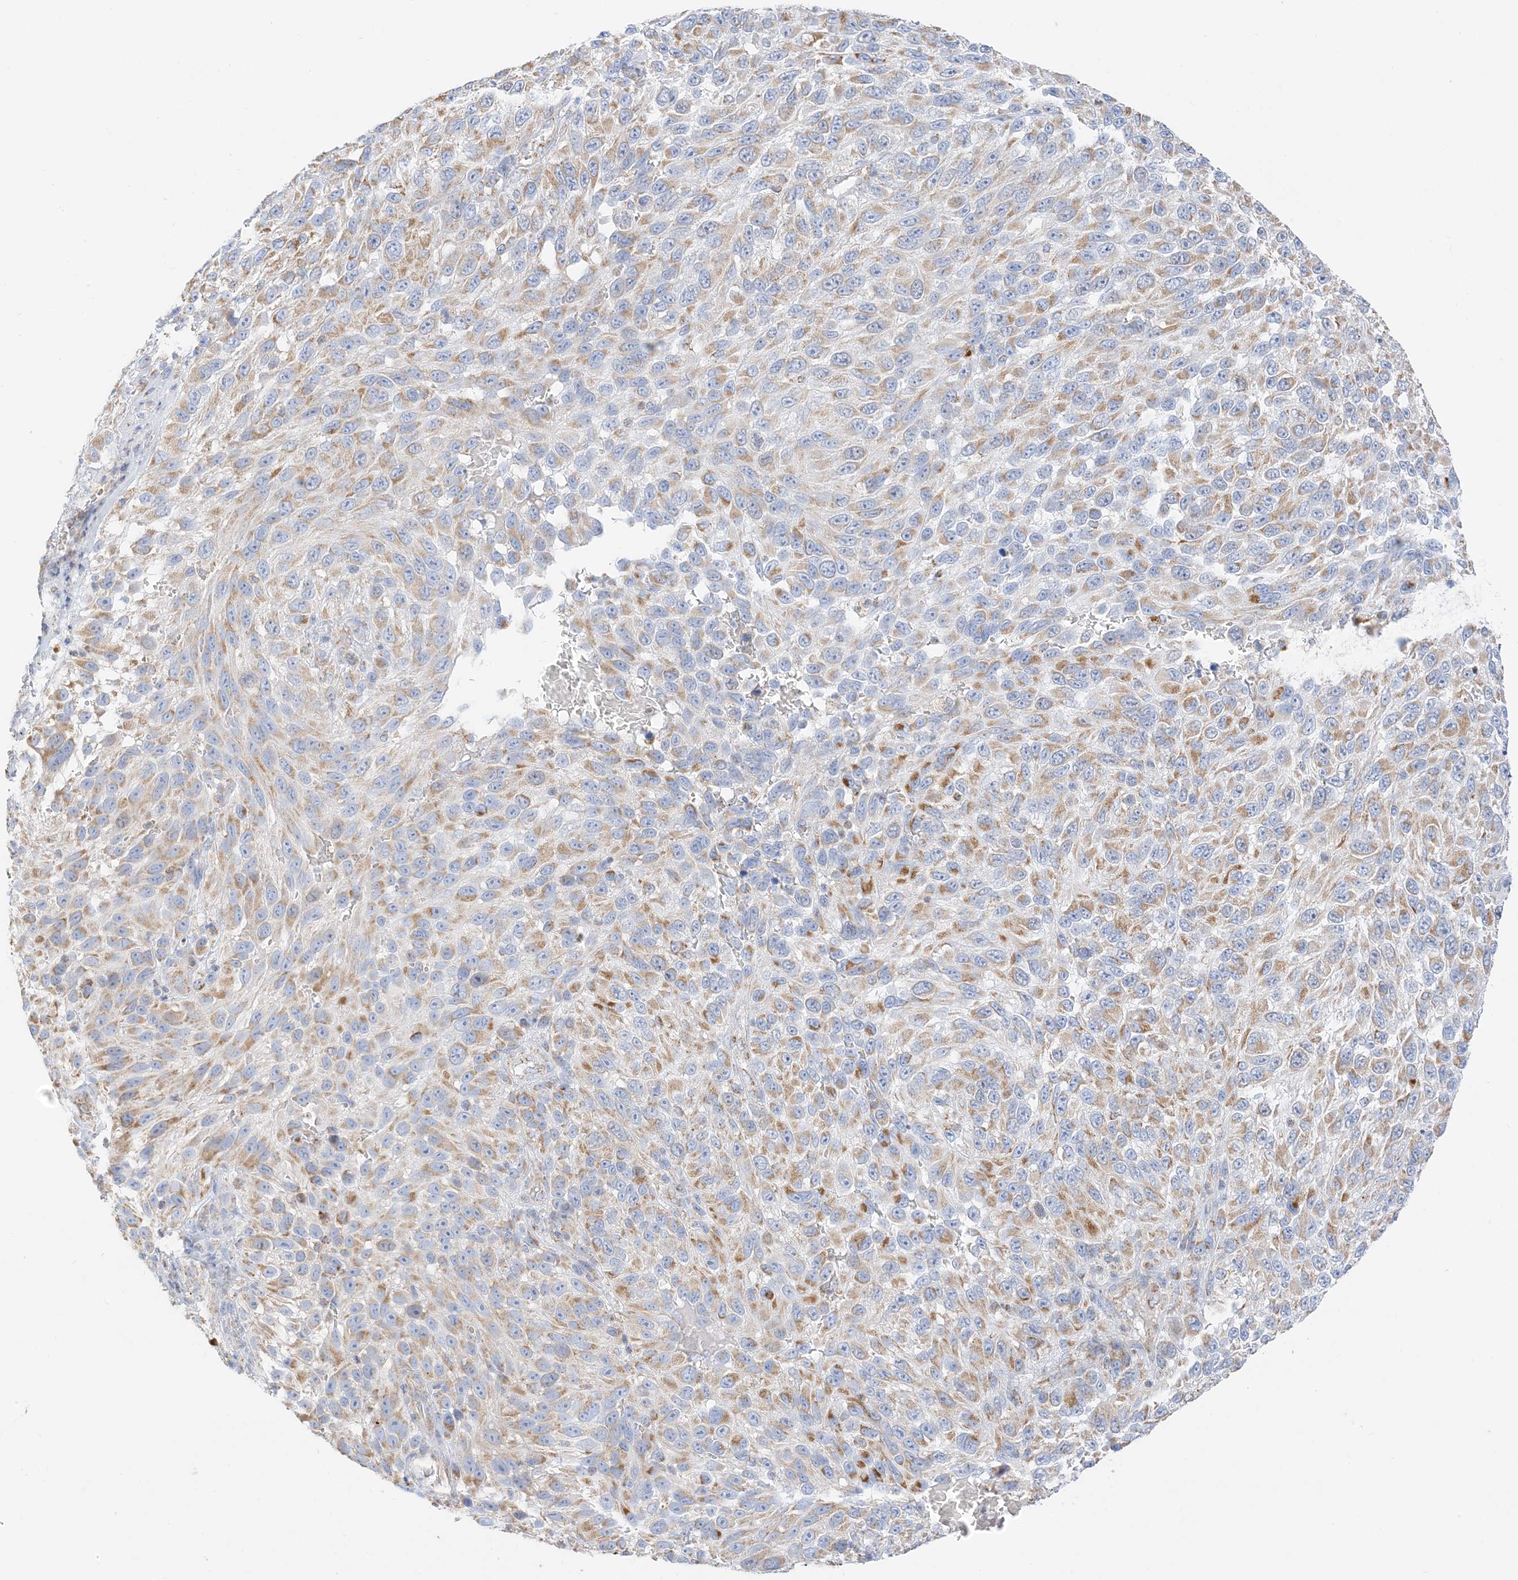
{"staining": {"intensity": "moderate", "quantity": ">75%", "location": "cytoplasmic/membranous"}, "tissue": "melanoma", "cell_type": "Tumor cells", "image_type": "cancer", "snomed": [{"axis": "morphology", "description": "Malignant melanoma, NOS"}, {"axis": "topography", "description": "Skin"}], "caption": "A micrograph of melanoma stained for a protein demonstrates moderate cytoplasmic/membranous brown staining in tumor cells.", "gene": "CAPN13", "patient": {"sex": "female", "age": 94}}